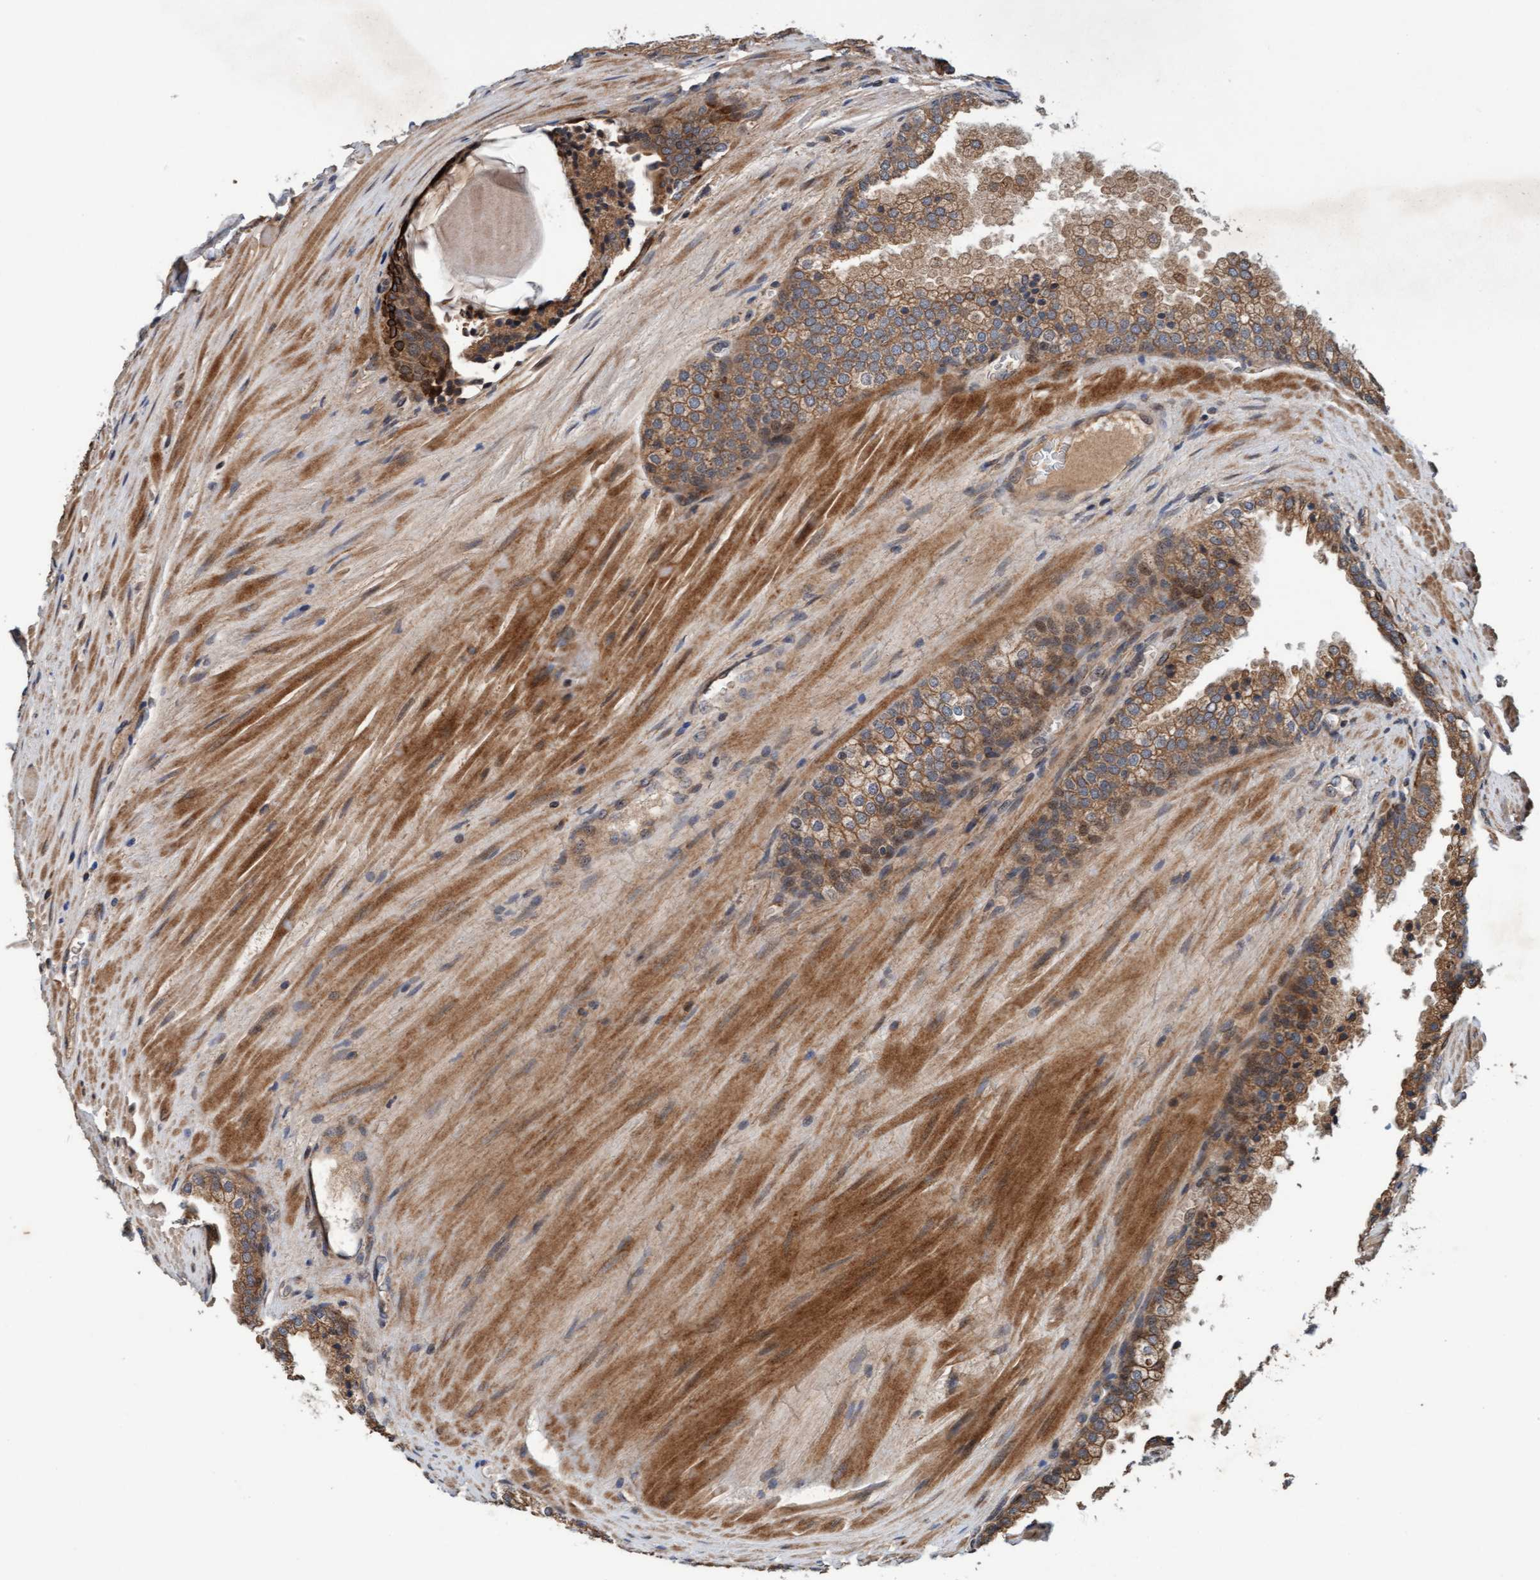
{"staining": {"intensity": "moderate", "quantity": ">75%", "location": "cytoplasmic/membranous"}, "tissue": "prostate cancer", "cell_type": "Tumor cells", "image_type": "cancer", "snomed": [{"axis": "morphology", "description": "Adenocarcinoma, High grade"}, {"axis": "topography", "description": "Prostate"}], "caption": "Prostate high-grade adenocarcinoma stained for a protein (brown) reveals moderate cytoplasmic/membranous positive positivity in approximately >75% of tumor cells.", "gene": "MLXIP", "patient": {"sex": "male", "age": 65}}